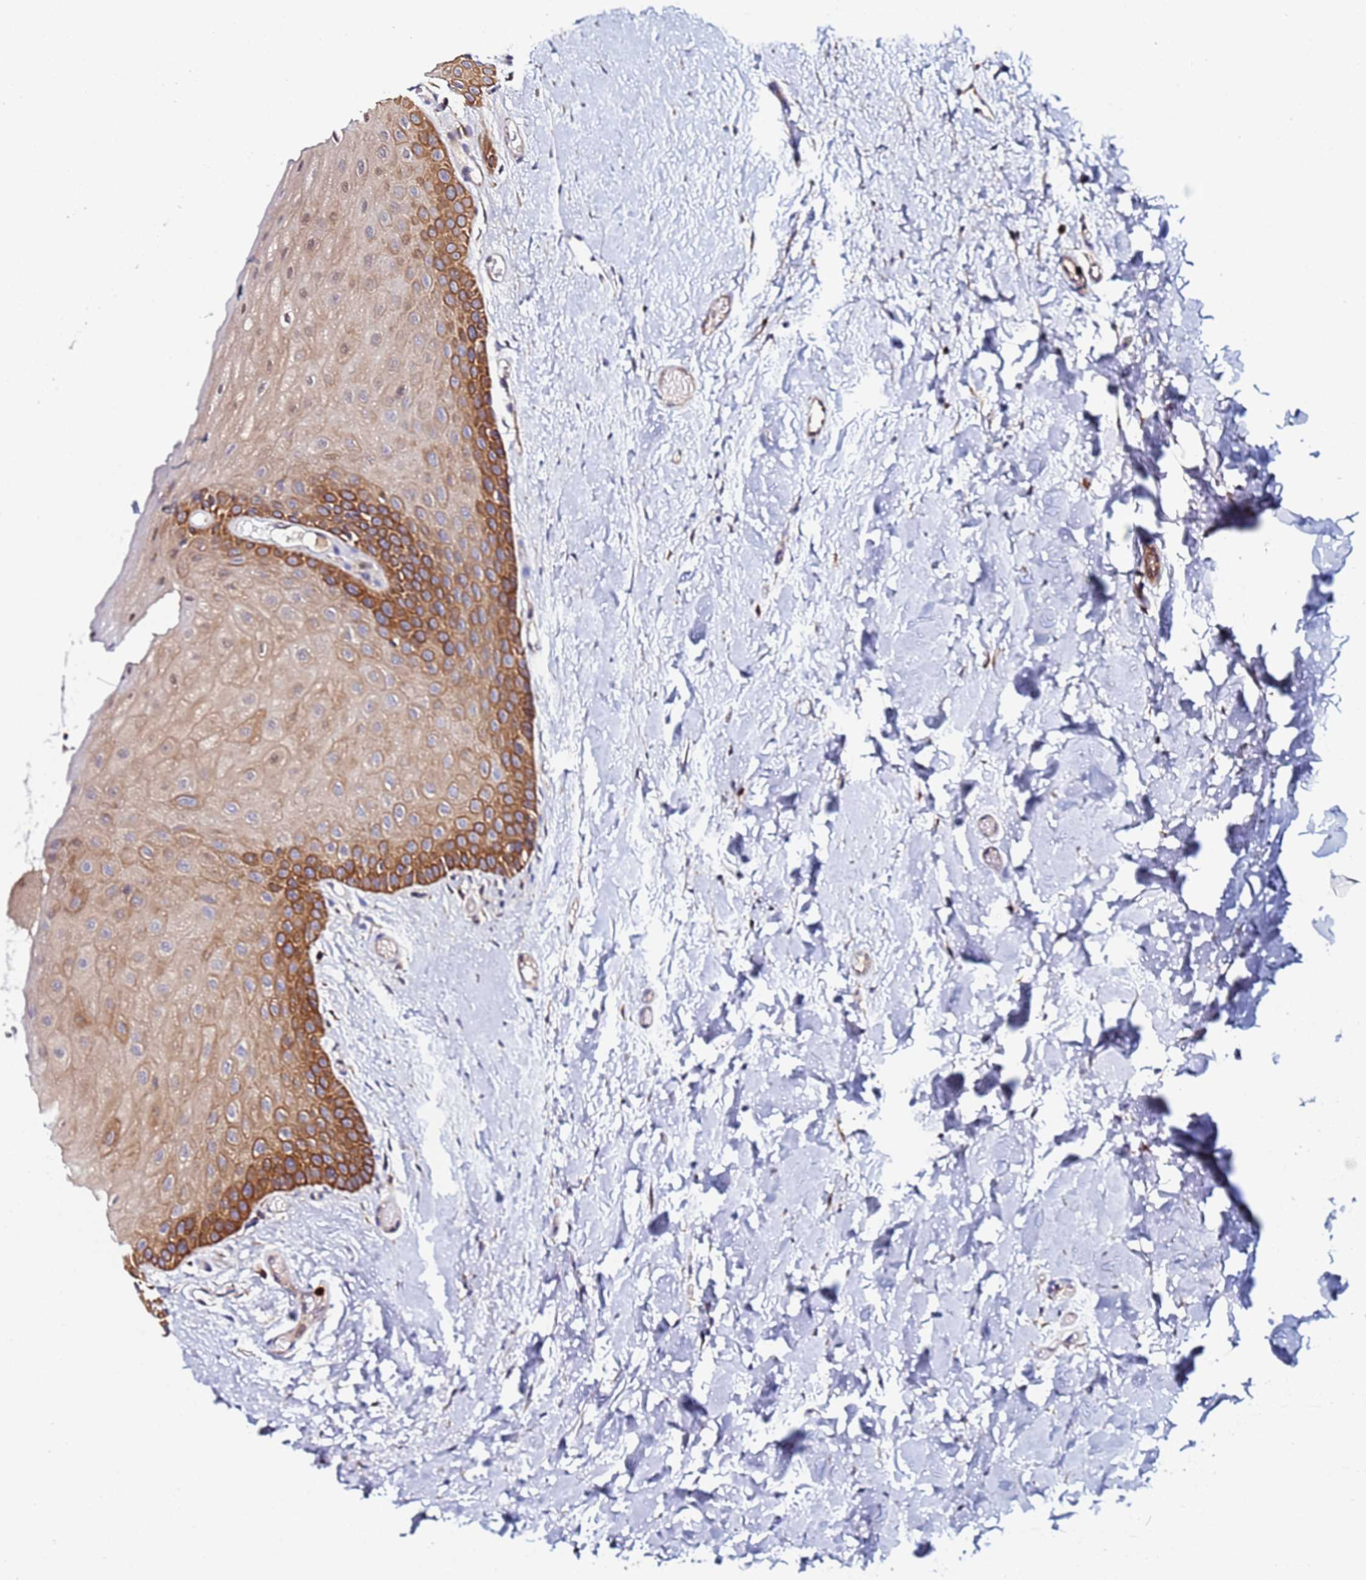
{"staining": {"intensity": "moderate", "quantity": ">75%", "location": "cytoplasmic/membranous,nuclear"}, "tissue": "oral mucosa", "cell_type": "Squamous epithelial cells", "image_type": "normal", "snomed": [{"axis": "morphology", "description": "Normal tissue, NOS"}, {"axis": "topography", "description": "Oral tissue"}], "caption": "Moderate cytoplasmic/membranous,nuclear staining for a protein is seen in about >75% of squamous epithelial cells of normal oral mucosa using immunohistochemistry.", "gene": "CCDC127", "patient": {"sex": "female", "age": 67}}